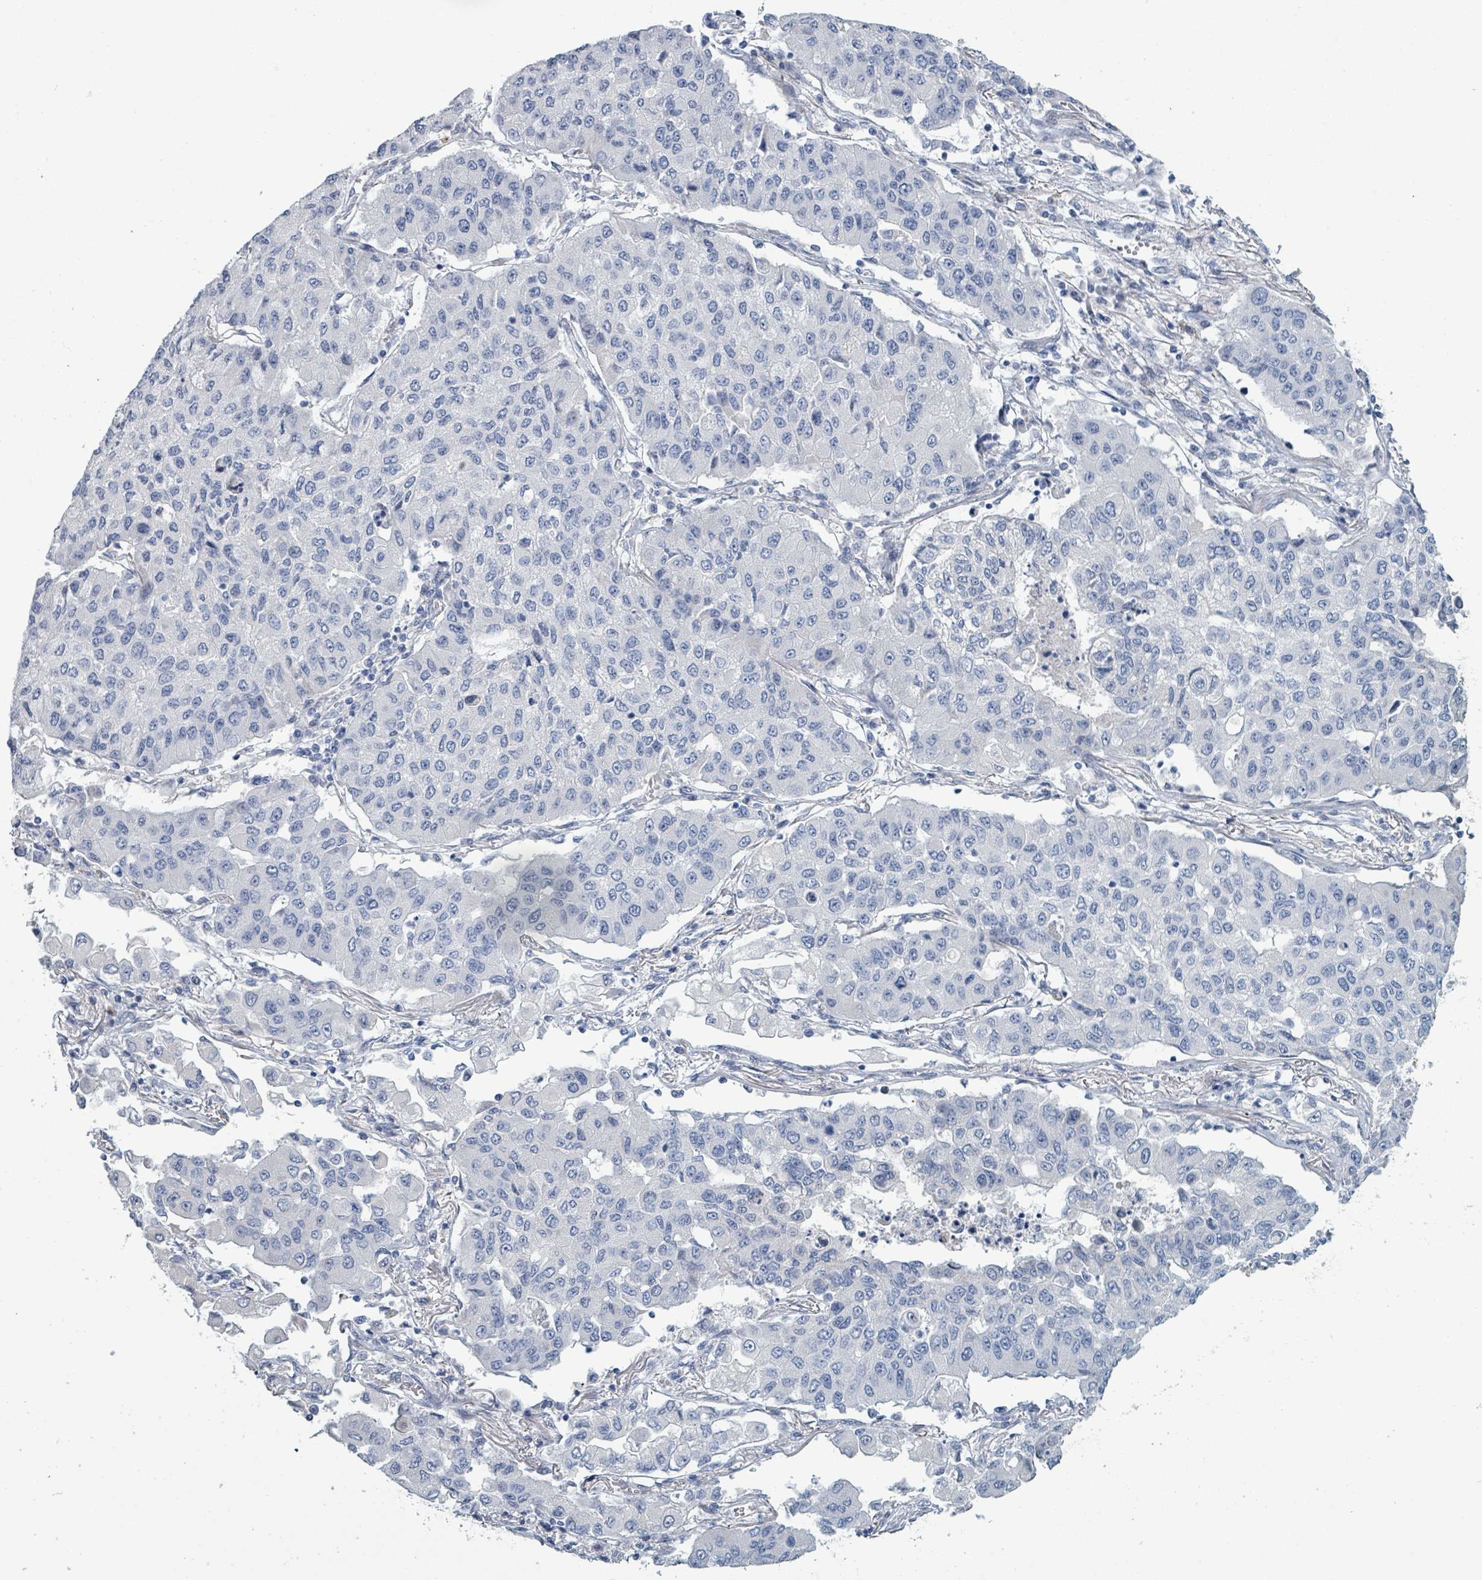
{"staining": {"intensity": "negative", "quantity": "none", "location": "none"}, "tissue": "lung cancer", "cell_type": "Tumor cells", "image_type": "cancer", "snomed": [{"axis": "morphology", "description": "Squamous cell carcinoma, NOS"}, {"axis": "topography", "description": "Lung"}], "caption": "Tumor cells are negative for brown protein staining in lung cancer.", "gene": "RAB33B", "patient": {"sex": "male", "age": 74}}